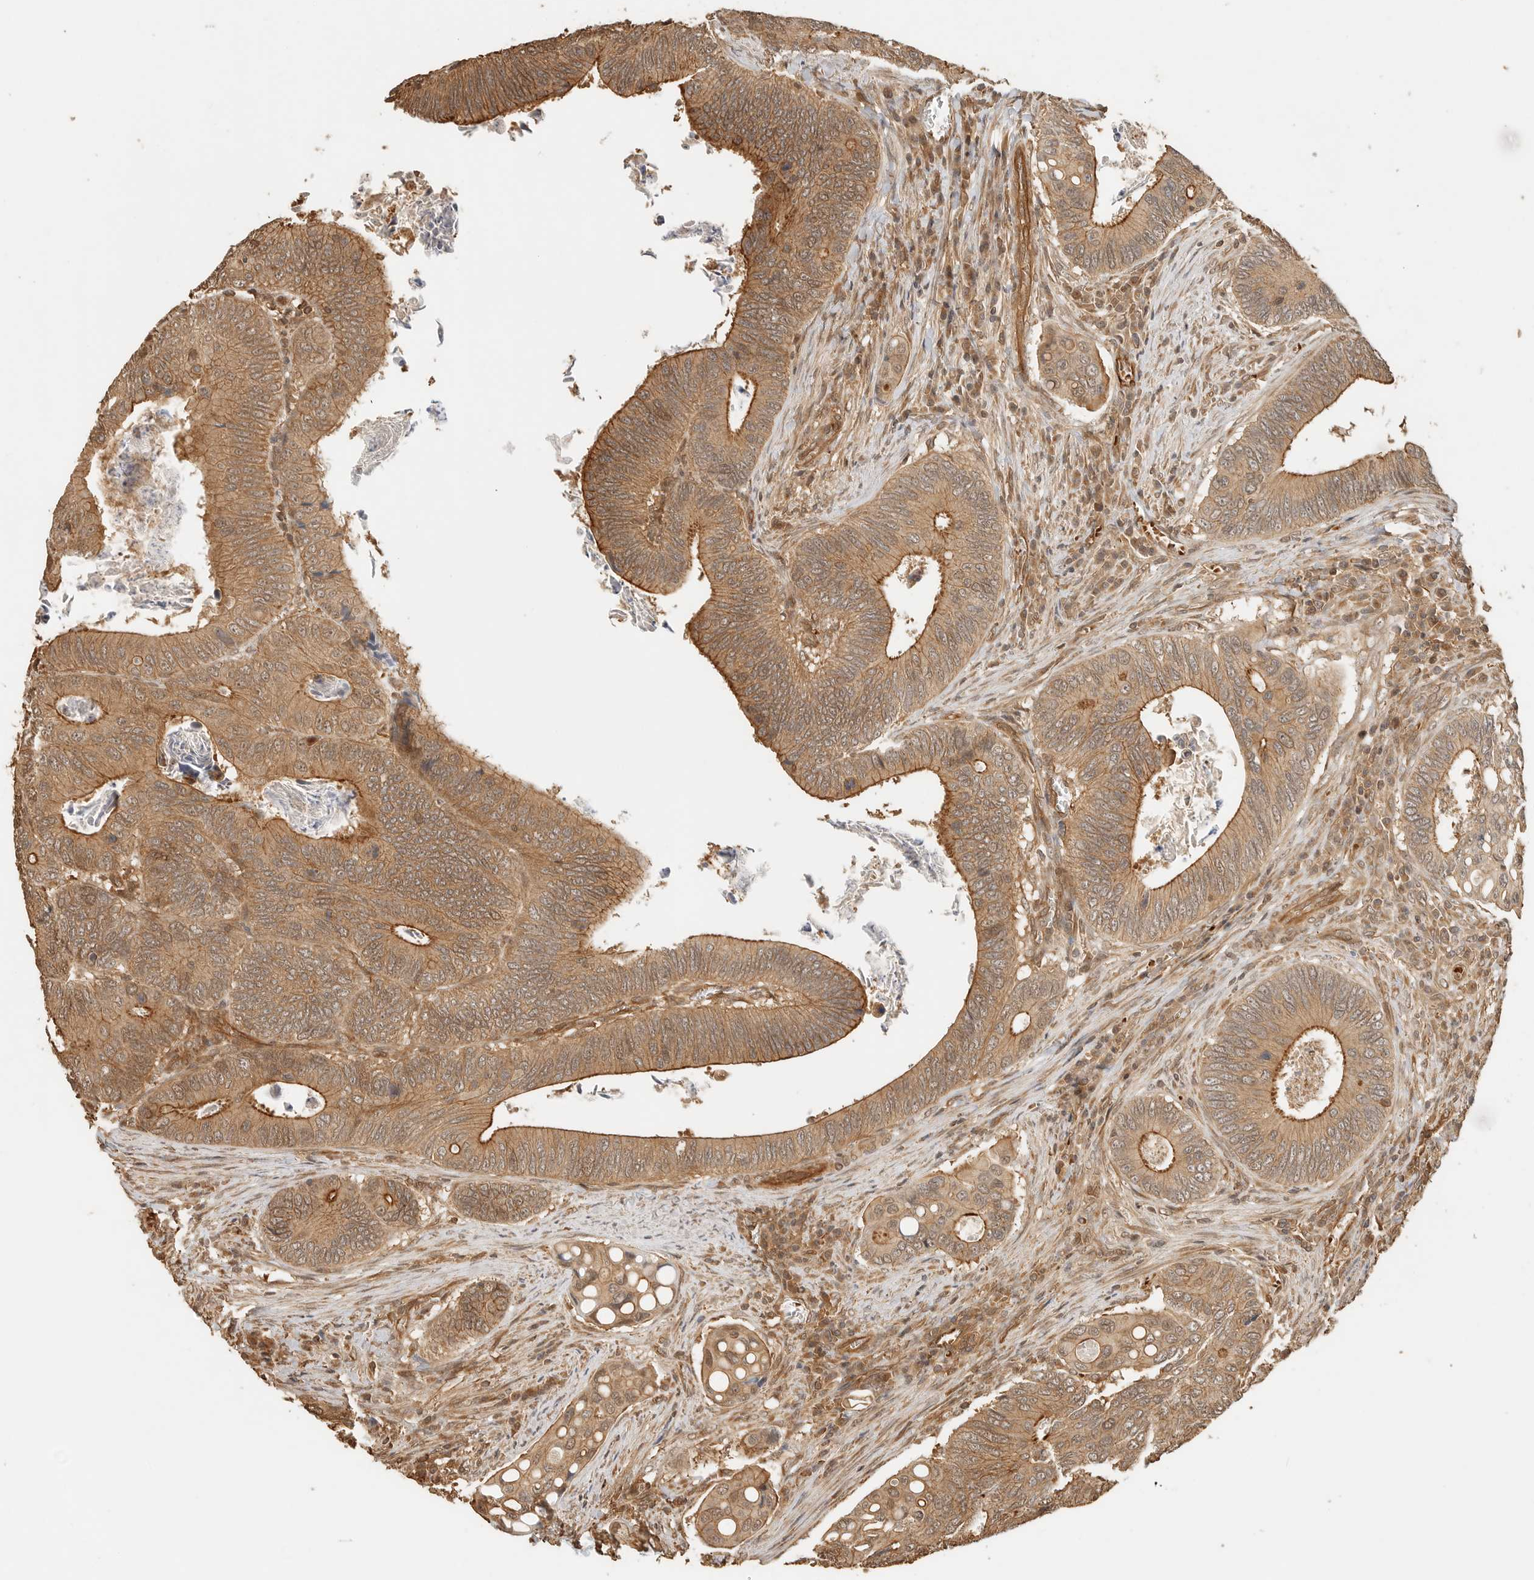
{"staining": {"intensity": "moderate", "quantity": ">75%", "location": "cytoplasmic/membranous"}, "tissue": "colorectal cancer", "cell_type": "Tumor cells", "image_type": "cancer", "snomed": [{"axis": "morphology", "description": "Inflammation, NOS"}, {"axis": "morphology", "description": "Adenocarcinoma, NOS"}, {"axis": "topography", "description": "Colon"}], "caption": "Protein analysis of colorectal cancer (adenocarcinoma) tissue exhibits moderate cytoplasmic/membranous expression in about >75% of tumor cells.", "gene": "OTUD6B", "patient": {"sex": "male", "age": 72}}